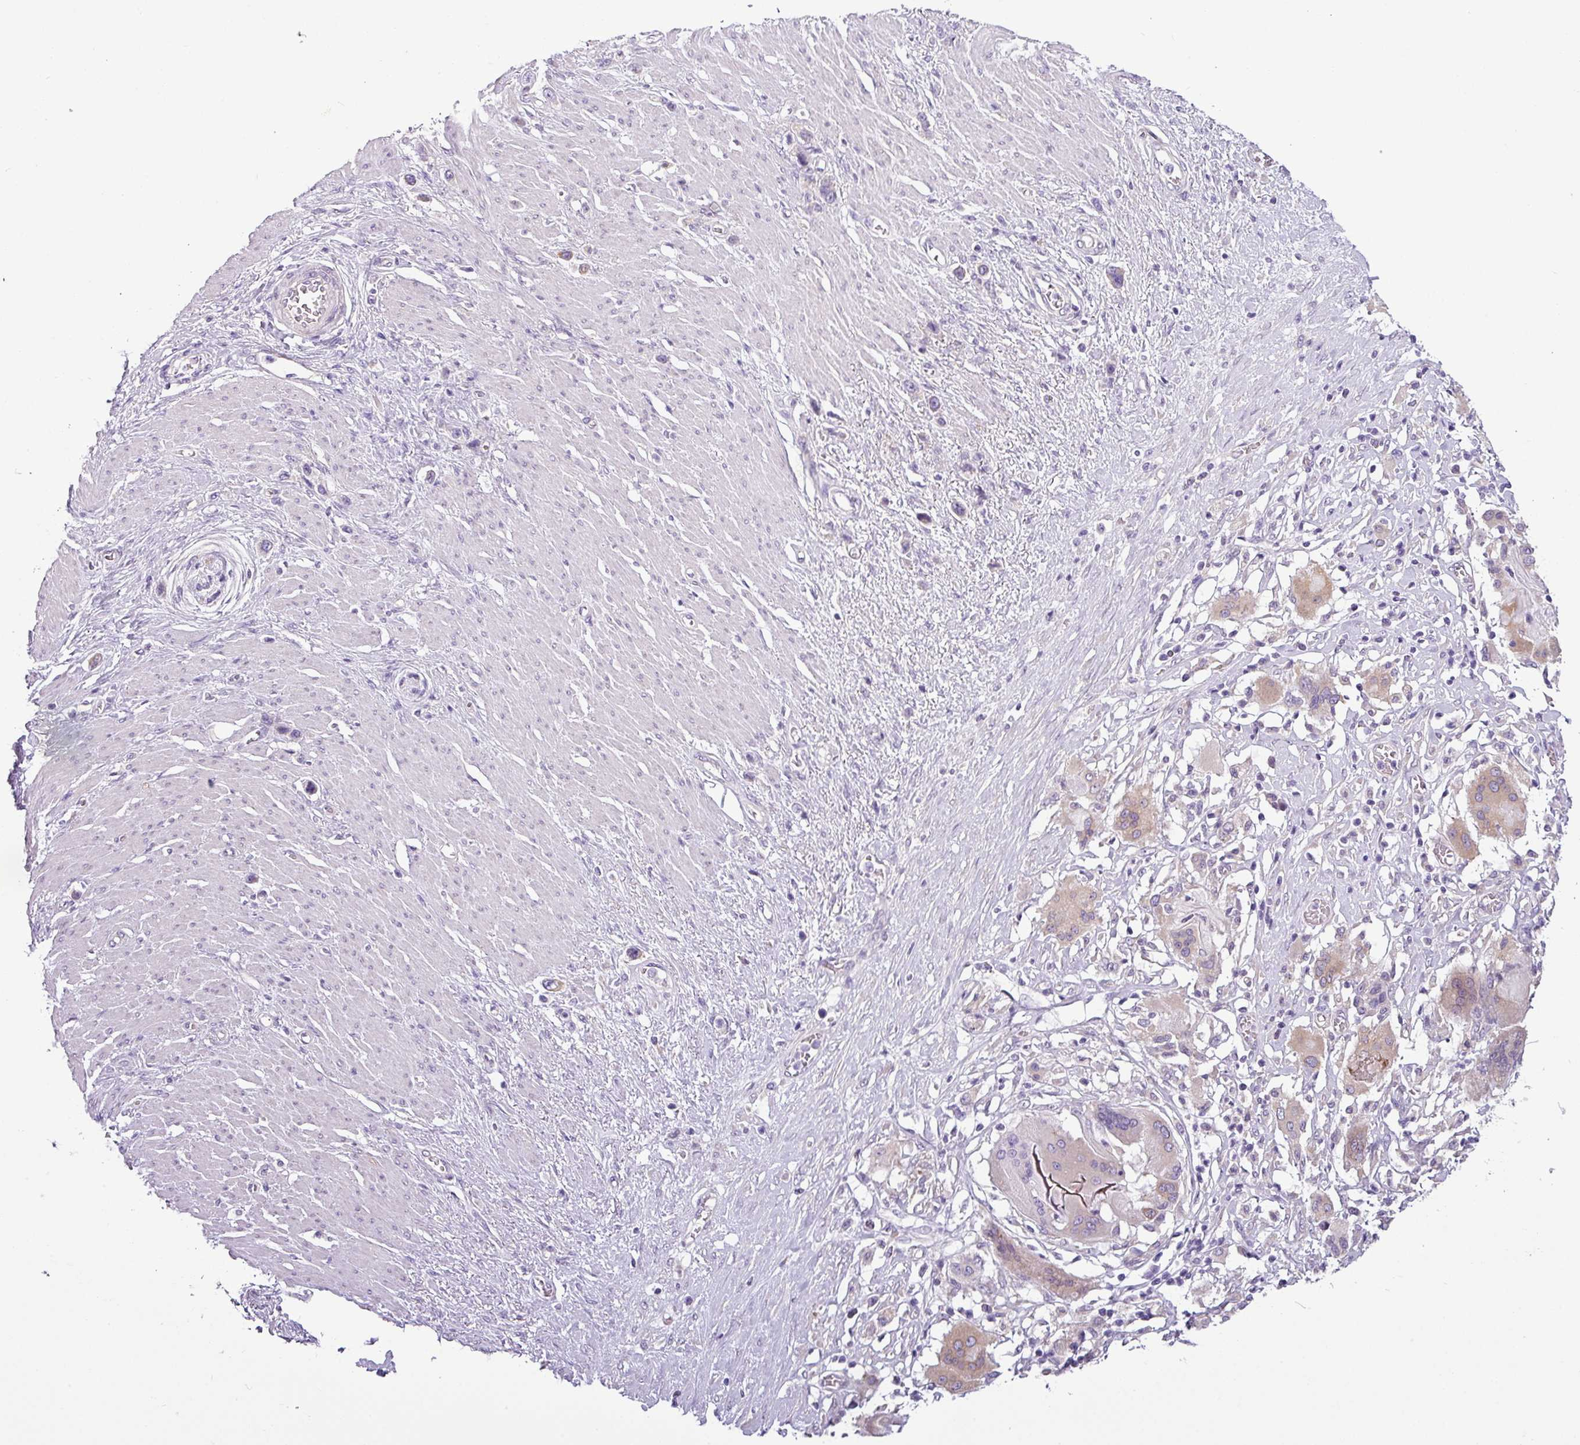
{"staining": {"intensity": "moderate", "quantity": "<25%", "location": "cytoplasmic/membranous"}, "tissue": "stomach cancer", "cell_type": "Tumor cells", "image_type": "cancer", "snomed": [{"axis": "morphology", "description": "Adenocarcinoma, NOS"}, {"axis": "morphology", "description": "Adenocarcinoma, High grade"}, {"axis": "topography", "description": "Stomach, upper"}, {"axis": "topography", "description": "Stomach, lower"}], "caption": "High-grade adenocarcinoma (stomach) stained with a protein marker demonstrates moderate staining in tumor cells.", "gene": "TOR1AIP2", "patient": {"sex": "female", "age": 65}}